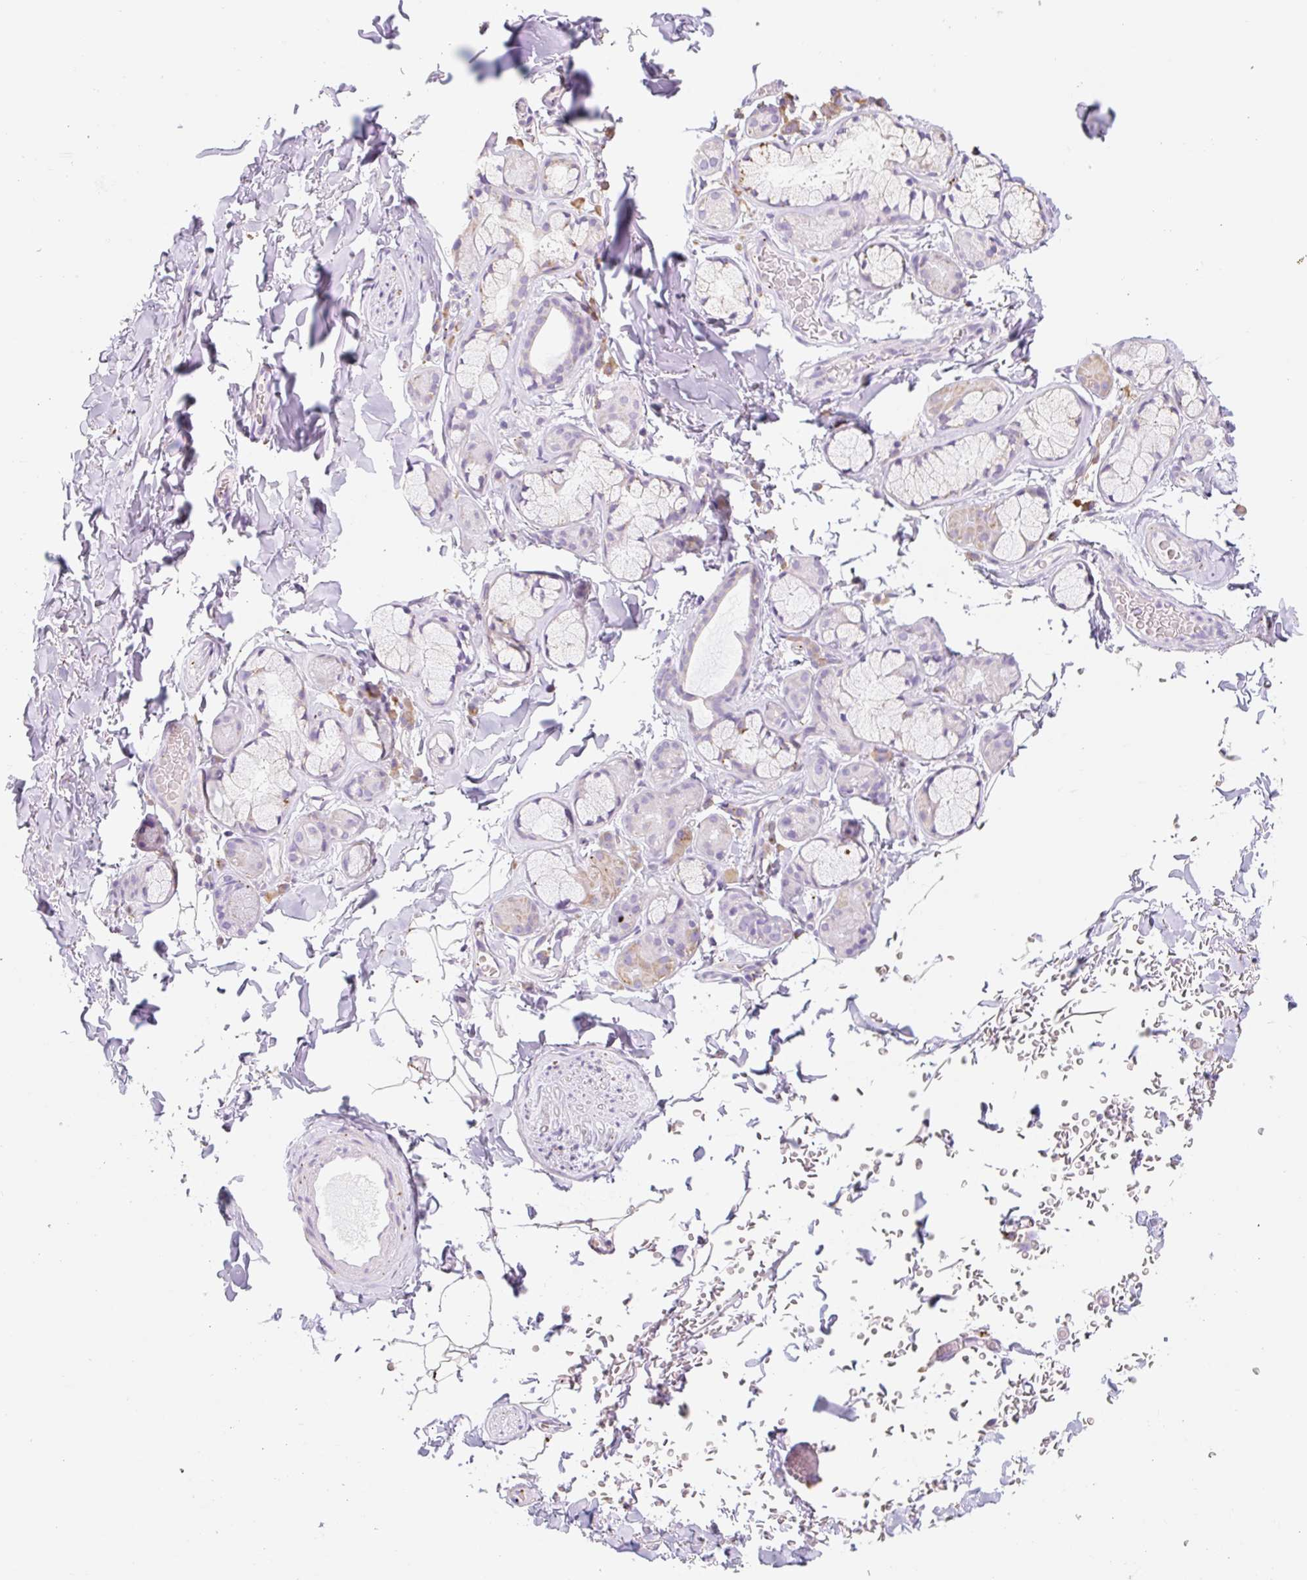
{"staining": {"intensity": "negative", "quantity": "none", "location": "none"}, "tissue": "adipose tissue", "cell_type": "Adipocytes", "image_type": "normal", "snomed": [{"axis": "morphology", "description": "Normal tissue, NOS"}, {"axis": "topography", "description": "Cartilage tissue"}, {"axis": "topography", "description": "Bronchus"}, {"axis": "topography", "description": "Peripheral nerve tissue"}], "caption": "Immunohistochemistry (IHC) image of benign adipose tissue stained for a protein (brown), which displays no positivity in adipocytes.", "gene": "CLEC3A", "patient": {"sex": "male", "age": 67}}